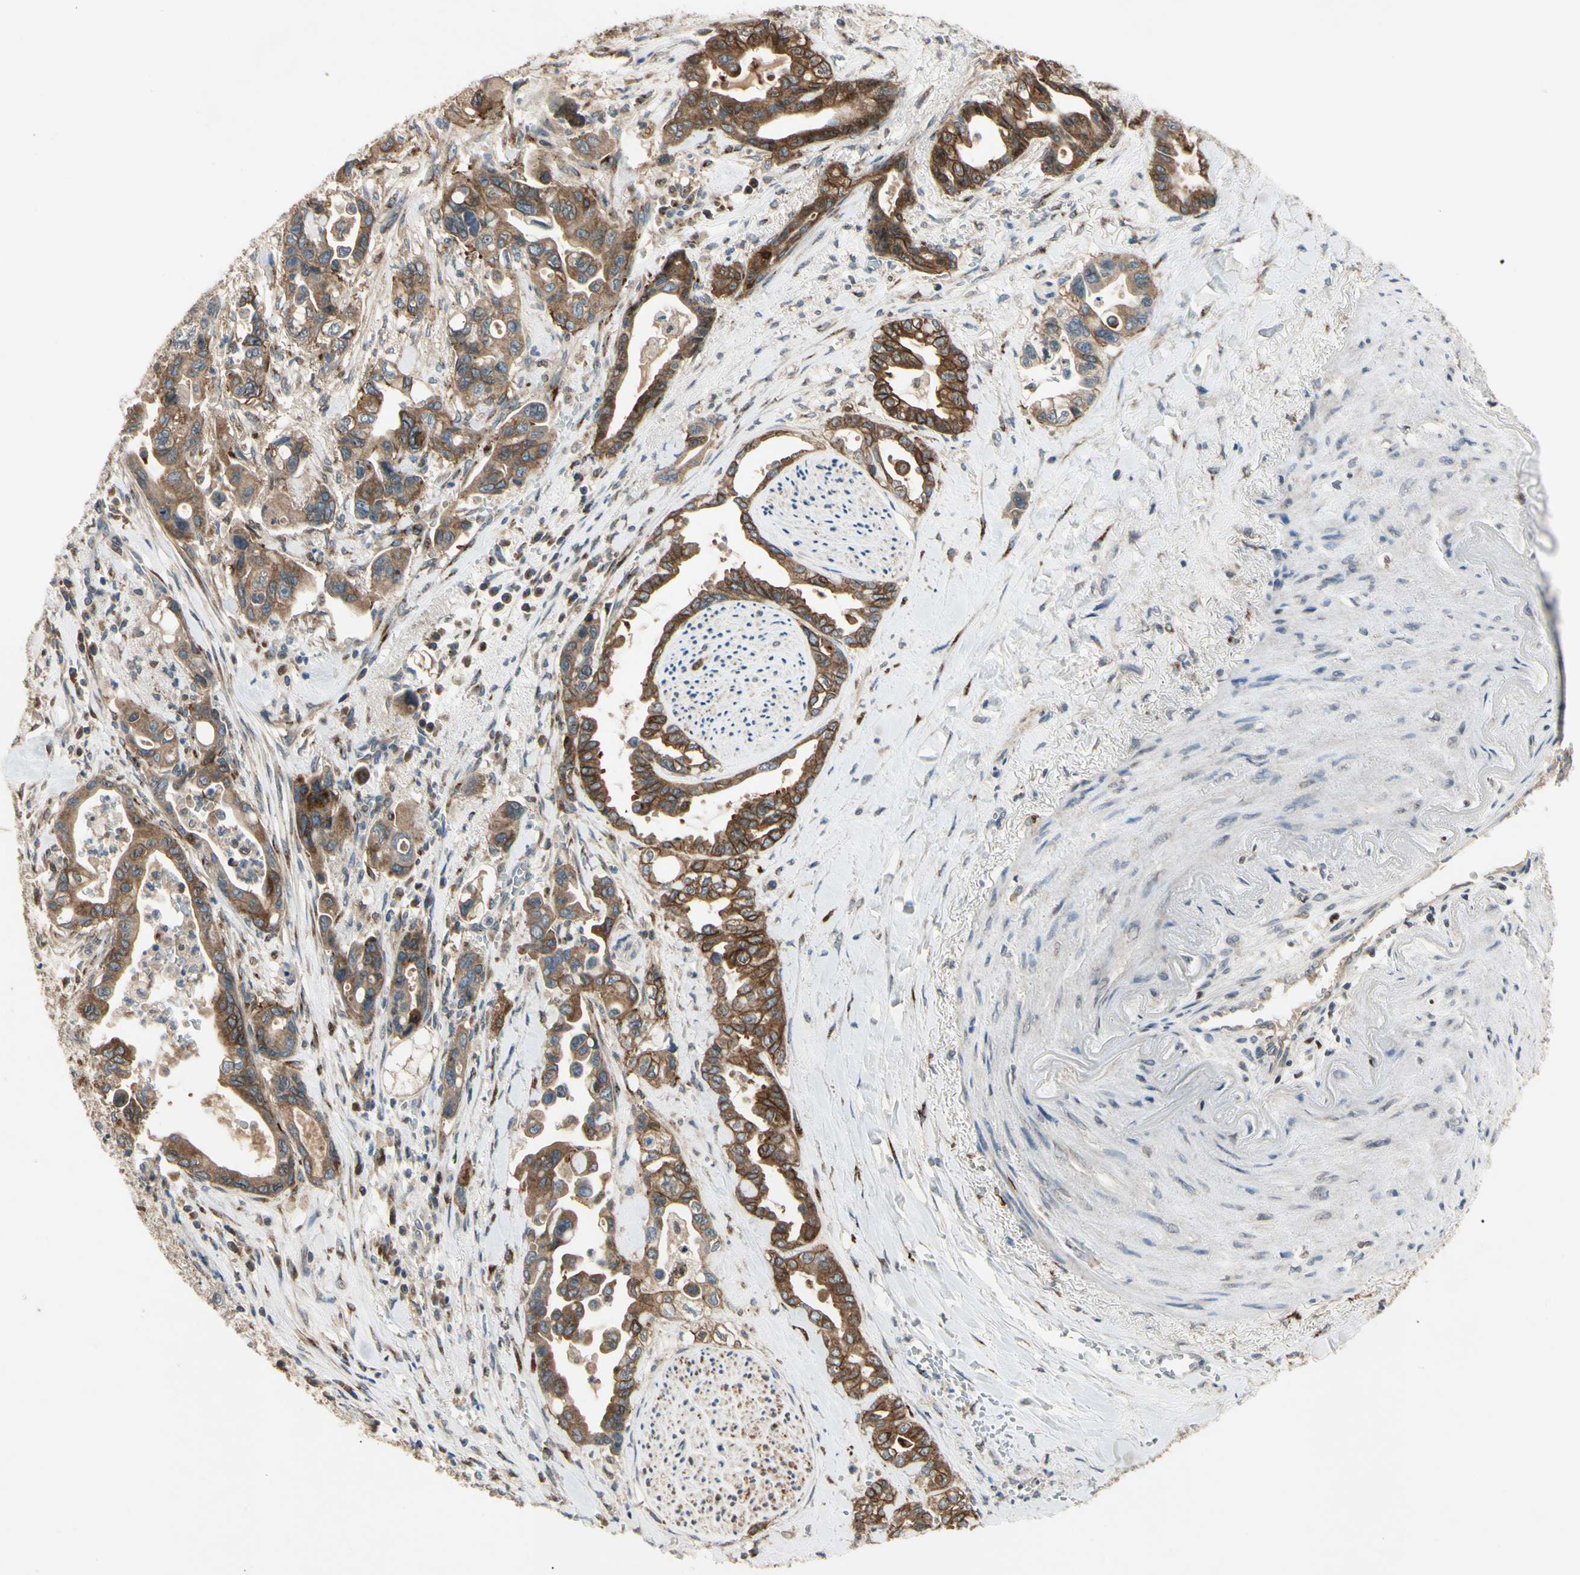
{"staining": {"intensity": "strong", "quantity": ">75%", "location": "cytoplasmic/membranous"}, "tissue": "pancreatic cancer", "cell_type": "Tumor cells", "image_type": "cancer", "snomed": [{"axis": "morphology", "description": "Adenocarcinoma, NOS"}, {"axis": "topography", "description": "Pancreas"}], "caption": "This image exhibits IHC staining of human pancreatic cancer (adenocarcinoma), with high strong cytoplasmic/membranous expression in approximately >75% of tumor cells.", "gene": "CGREF1", "patient": {"sex": "male", "age": 70}}